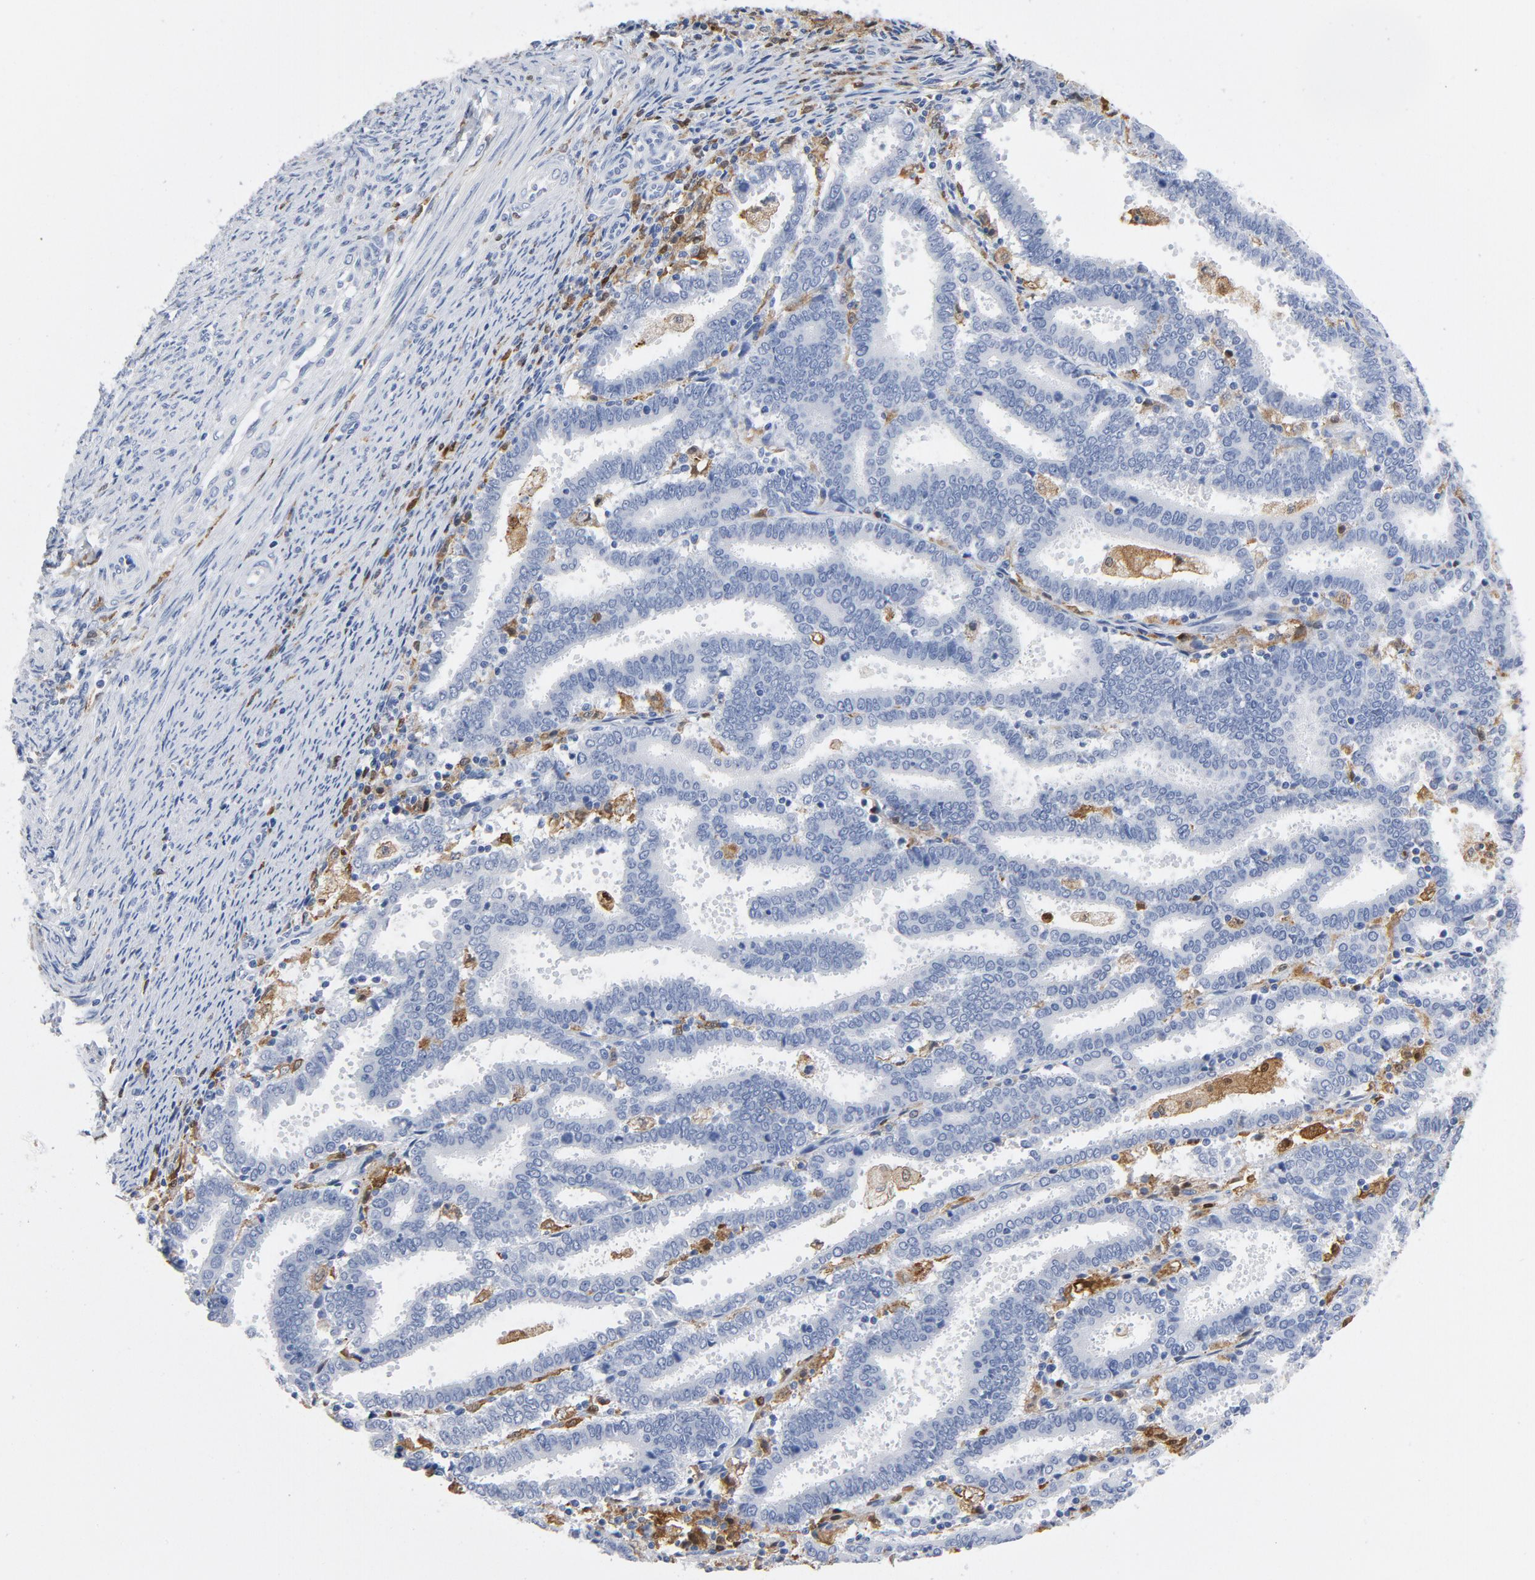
{"staining": {"intensity": "negative", "quantity": "none", "location": "none"}, "tissue": "endometrial cancer", "cell_type": "Tumor cells", "image_type": "cancer", "snomed": [{"axis": "morphology", "description": "Adenocarcinoma, NOS"}, {"axis": "topography", "description": "Uterus"}], "caption": "Histopathology image shows no significant protein staining in tumor cells of endometrial adenocarcinoma.", "gene": "NCF1", "patient": {"sex": "female", "age": 83}}